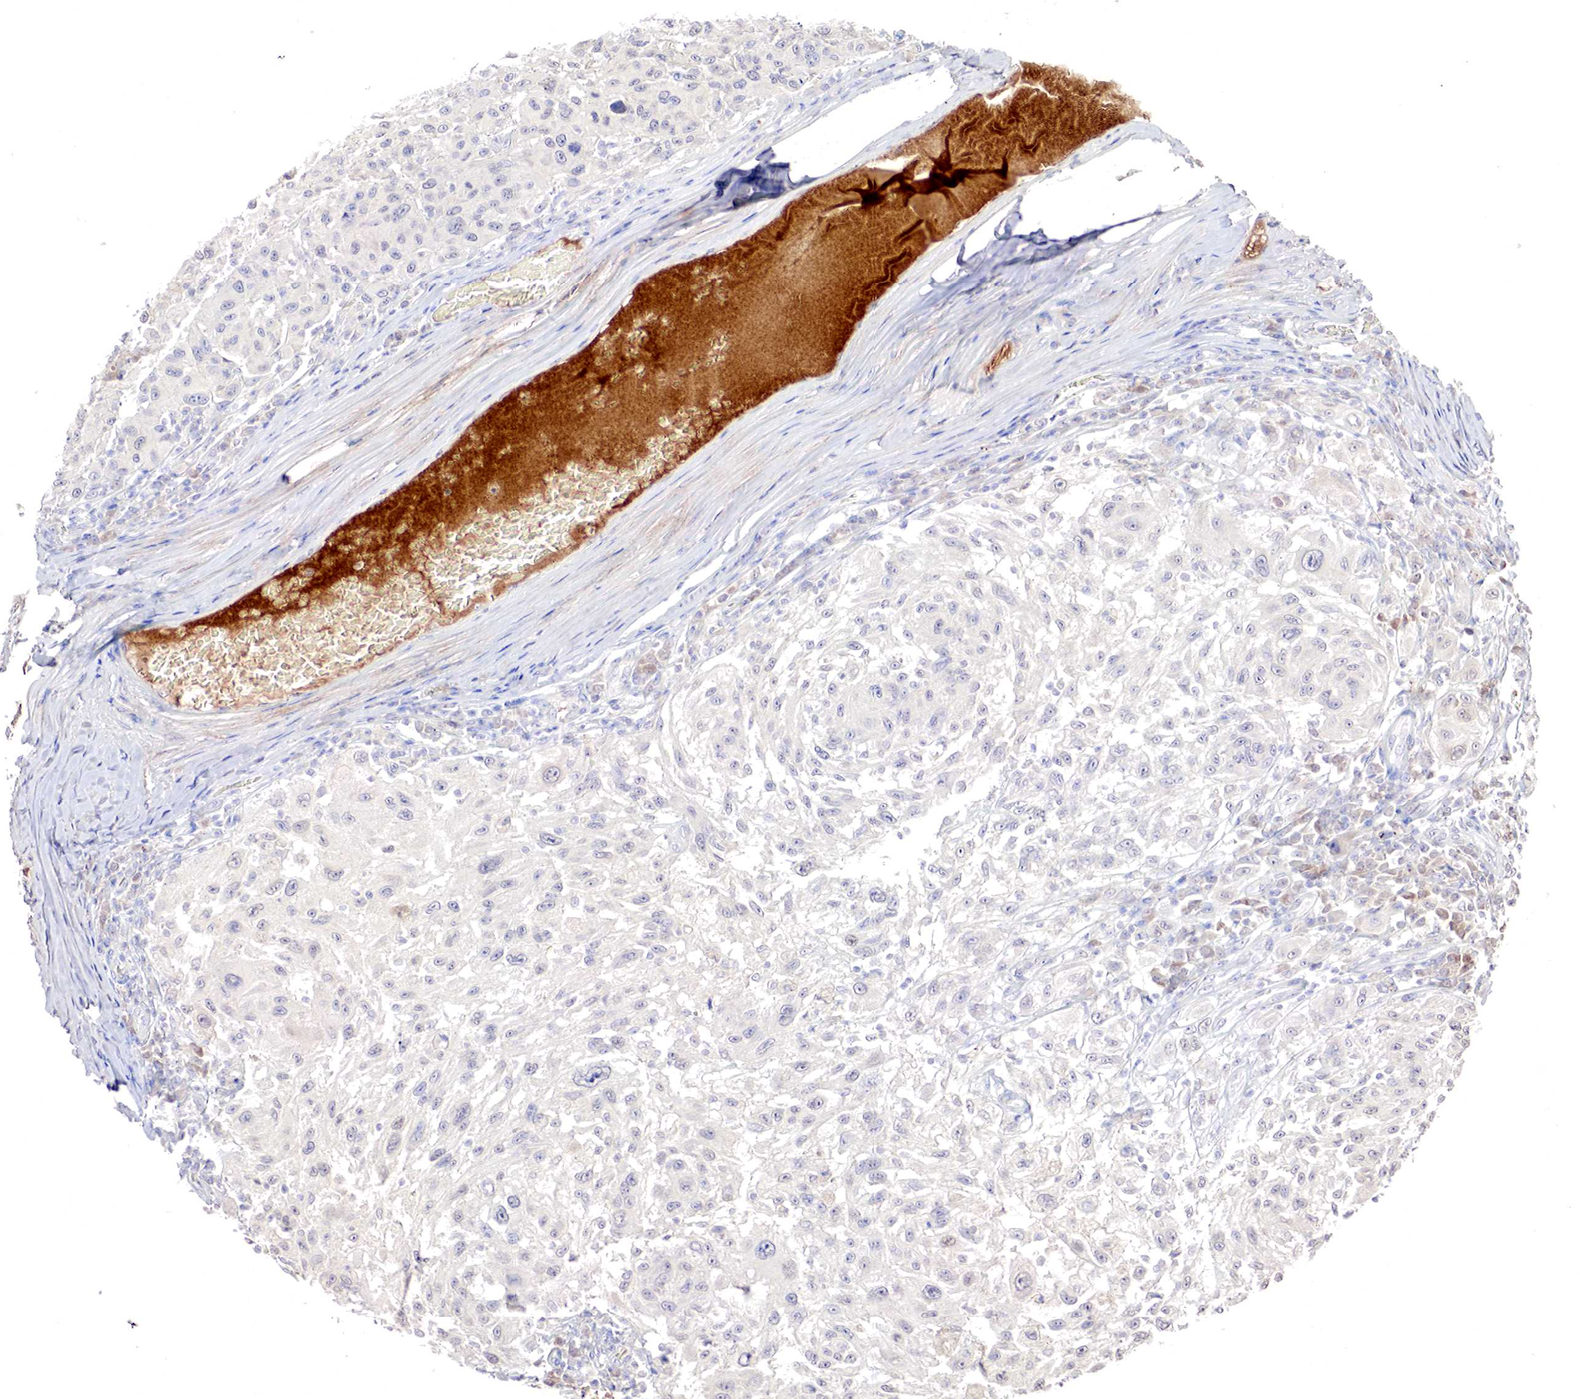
{"staining": {"intensity": "negative", "quantity": "none", "location": "none"}, "tissue": "melanoma", "cell_type": "Tumor cells", "image_type": "cancer", "snomed": [{"axis": "morphology", "description": "Malignant melanoma, NOS"}, {"axis": "topography", "description": "Skin"}], "caption": "Immunohistochemistry of human melanoma displays no expression in tumor cells. (DAB (3,3'-diaminobenzidine) immunohistochemistry, high magnification).", "gene": "GATA1", "patient": {"sex": "female", "age": 77}}